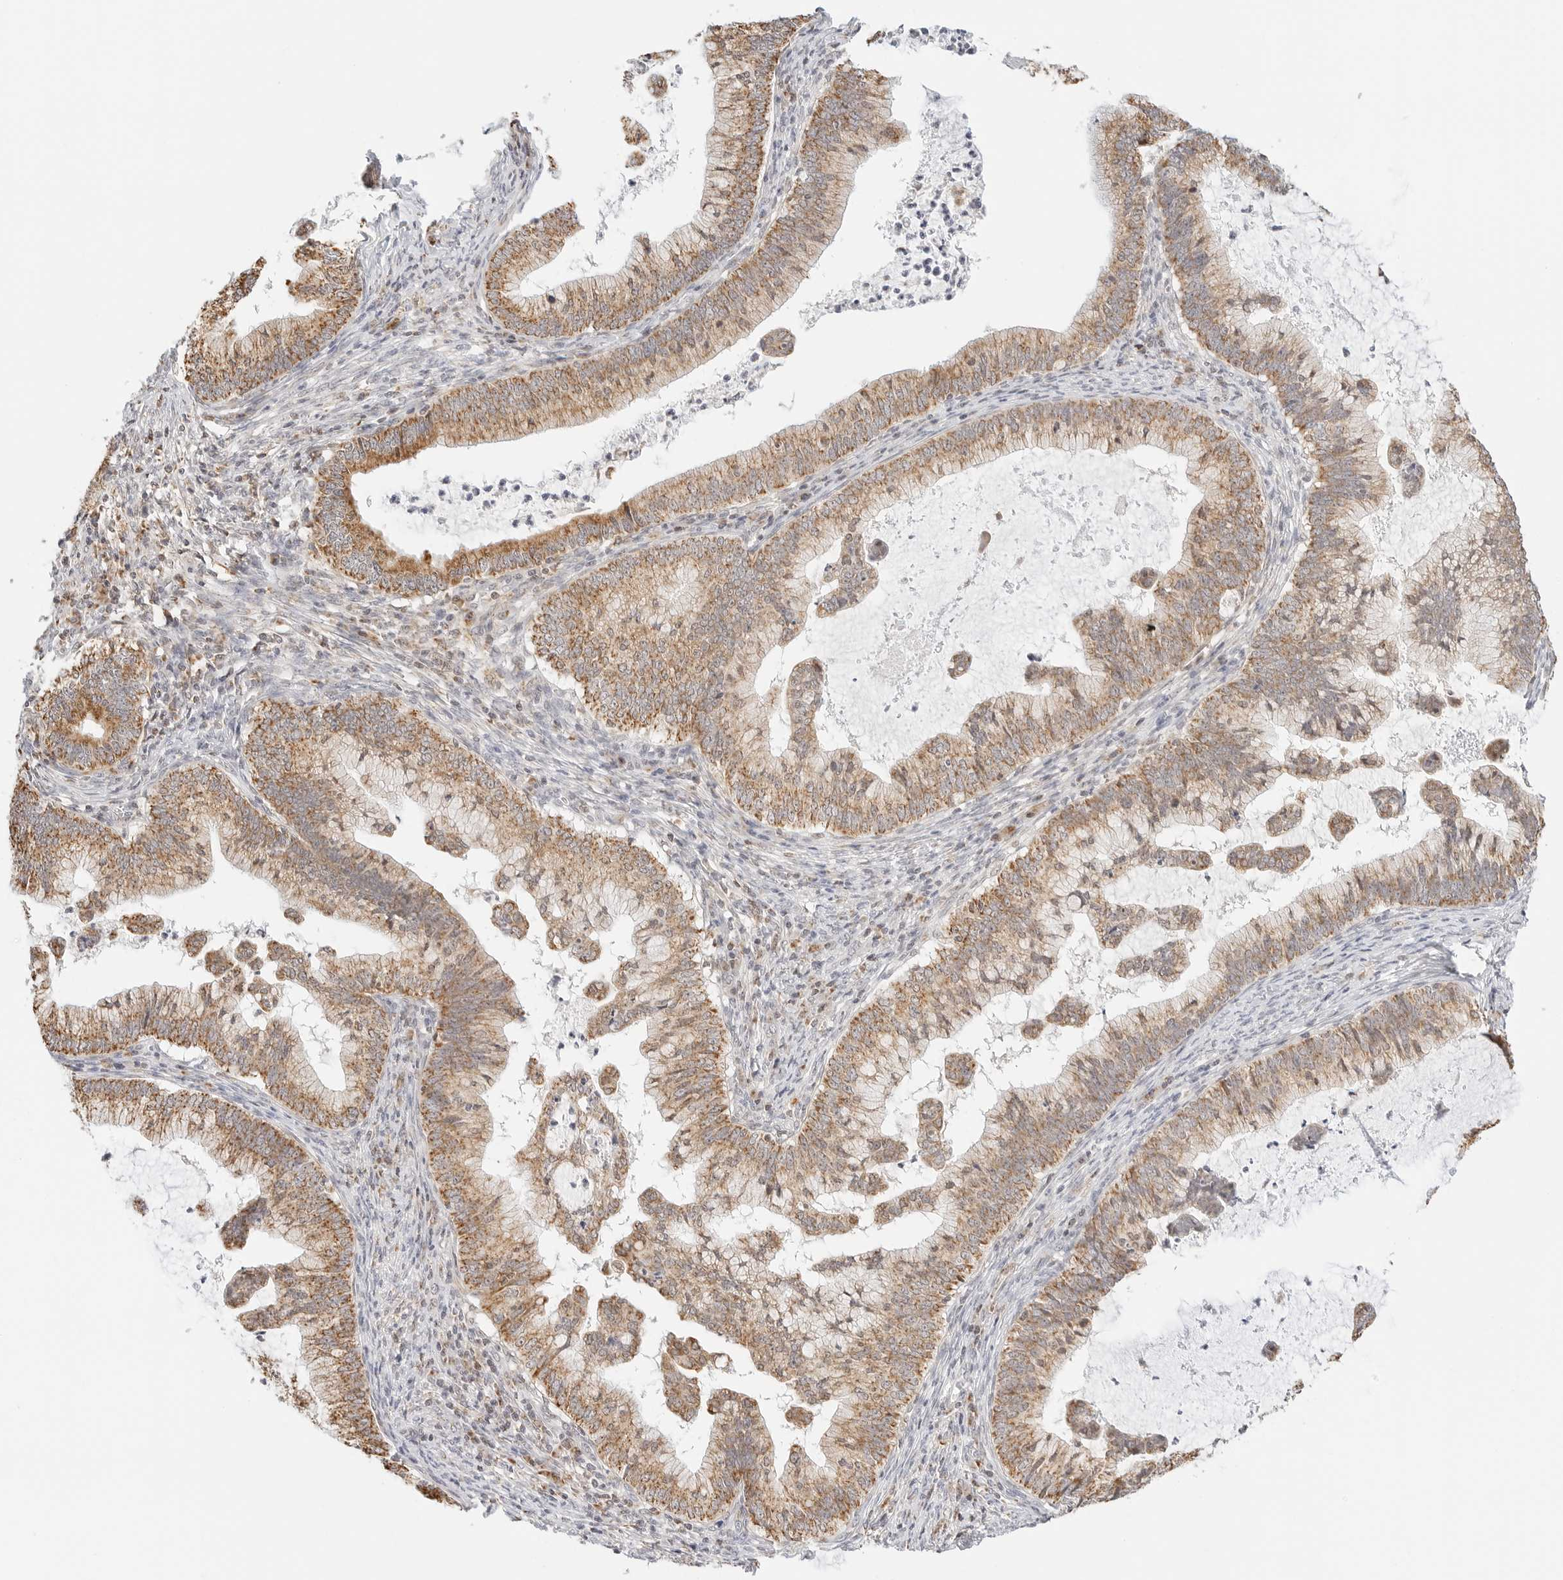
{"staining": {"intensity": "moderate", "quantity": ">75%", "location": "cytoplasmic/membranous"}, "tissue": "cervical cancer", "cell_type": "Tumor cells", "image_type": "cancer", "snomed": [{"axis": "morphology", "description": "Adenocarcinoma, NOS"}, {"axis": "topography", "description": "Cervix"}], "caption": "Cervical cancer (adenocarcinoma) stained for a protein reveals moderate cytoplasmic/membranous positivity in tumor cells. Ihc stains the protein in brown and the nuclei are stained blue.", "gene": "ATL1", "patient": {"sex": "female", "age": 36}}